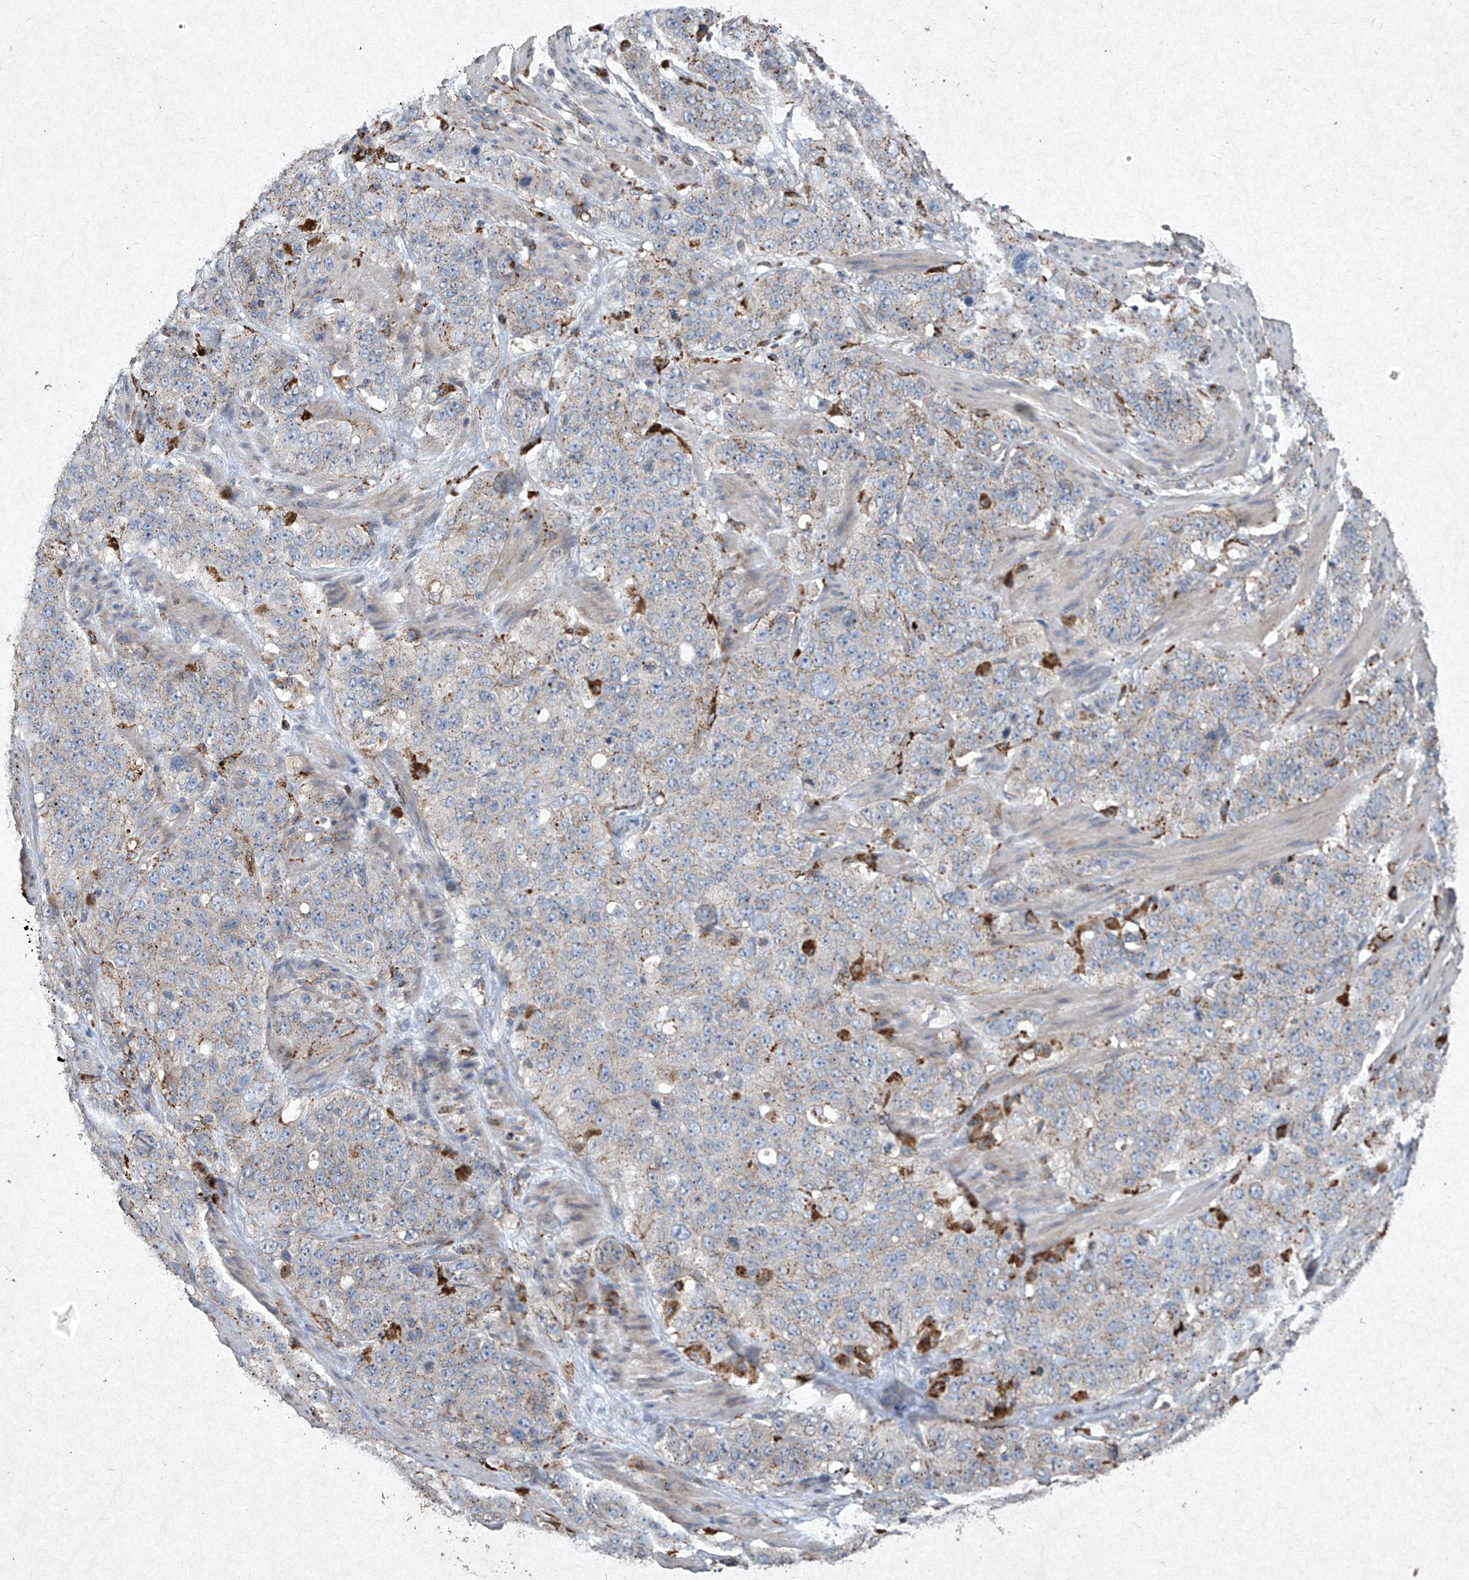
{"staining": {"intensity": "strong", "quantity": "<25%", "location": "cytoplasmic/membranous"}, "tissue": "stomach cancer", "cell_type": "Tumor cells", "image_type": "cancer", "snomed": [{"axis": "morphology", "description": "Adenocarcinoma, NOS"}, {"axis": "topography", "description": "Stomach"}], "caption": "An IHC image of neoplastic tissue is shown. Protein staining in brown highlights strong cytoplasmic/membranous positivity in adenocarcinoma (stomach) within tumor cells.", "gene": "MED16", "patient": {"sex": "male", "age": 48}}